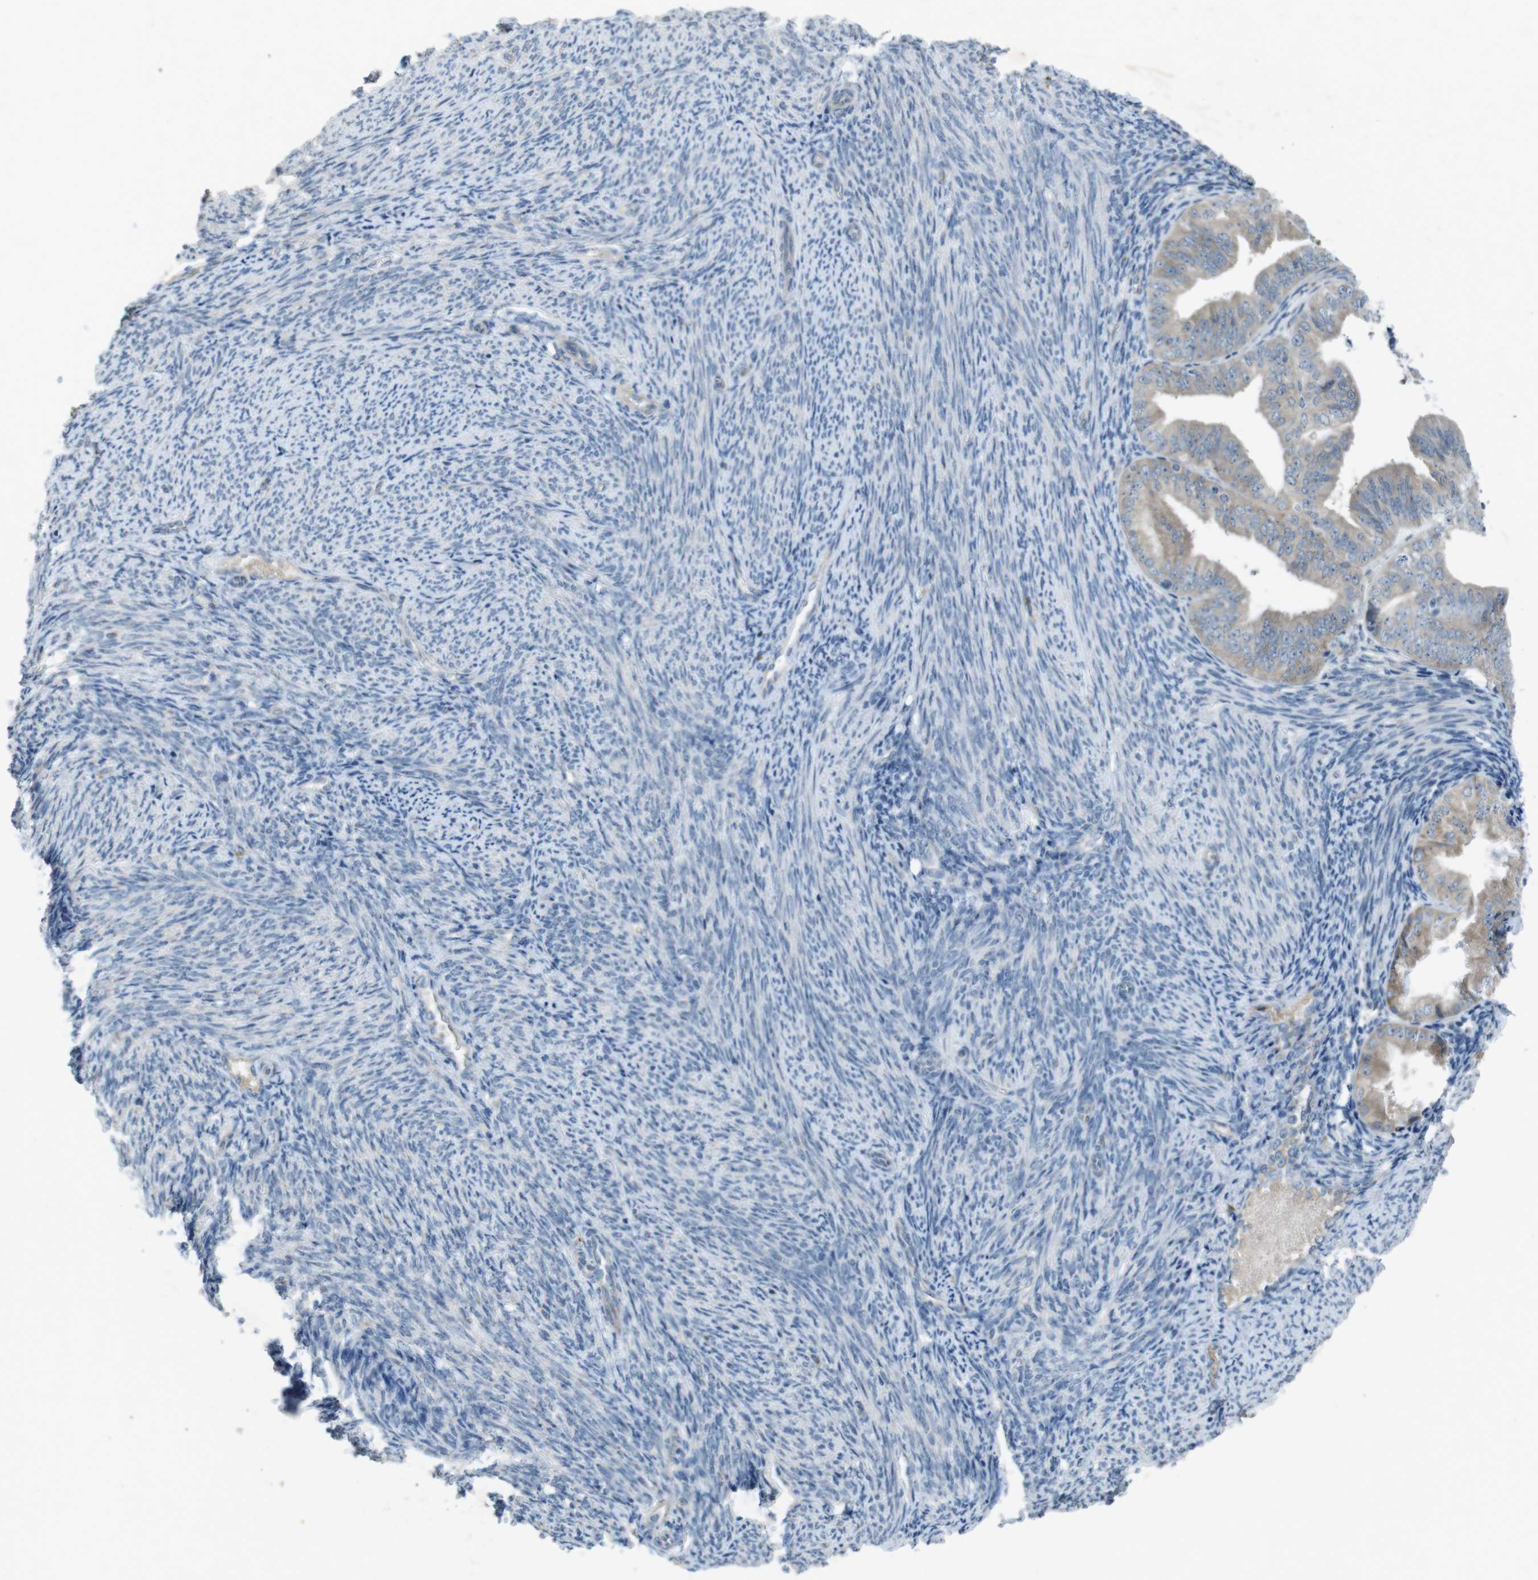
{"staining": {"intensity": "weak", "quantity": ">75%", "location": "cytoplasmic/membranous"}, "tissue": "endometrial cancer", "cell_type": "Tumor cells", "image_type": "cancer", "snomed": [{"axis": "morphology", "description": "Adenocarcinoma, NOS"}, {"axis": "topography", "description": "Endometrium"}], "caption": "Endometrial cancer (adenocarcinoma) tissue displays weak cytoplasmic/membranous positivity in approximately >75% of tumor cells, visualized by immunohistochemistry. The staining was performed using DAB, with brown indicating positive protein expression. Nuclei are stained blue with hematoxylin.", "gene": "FLCN", "patient": {"sex": "female", "age": 63}}